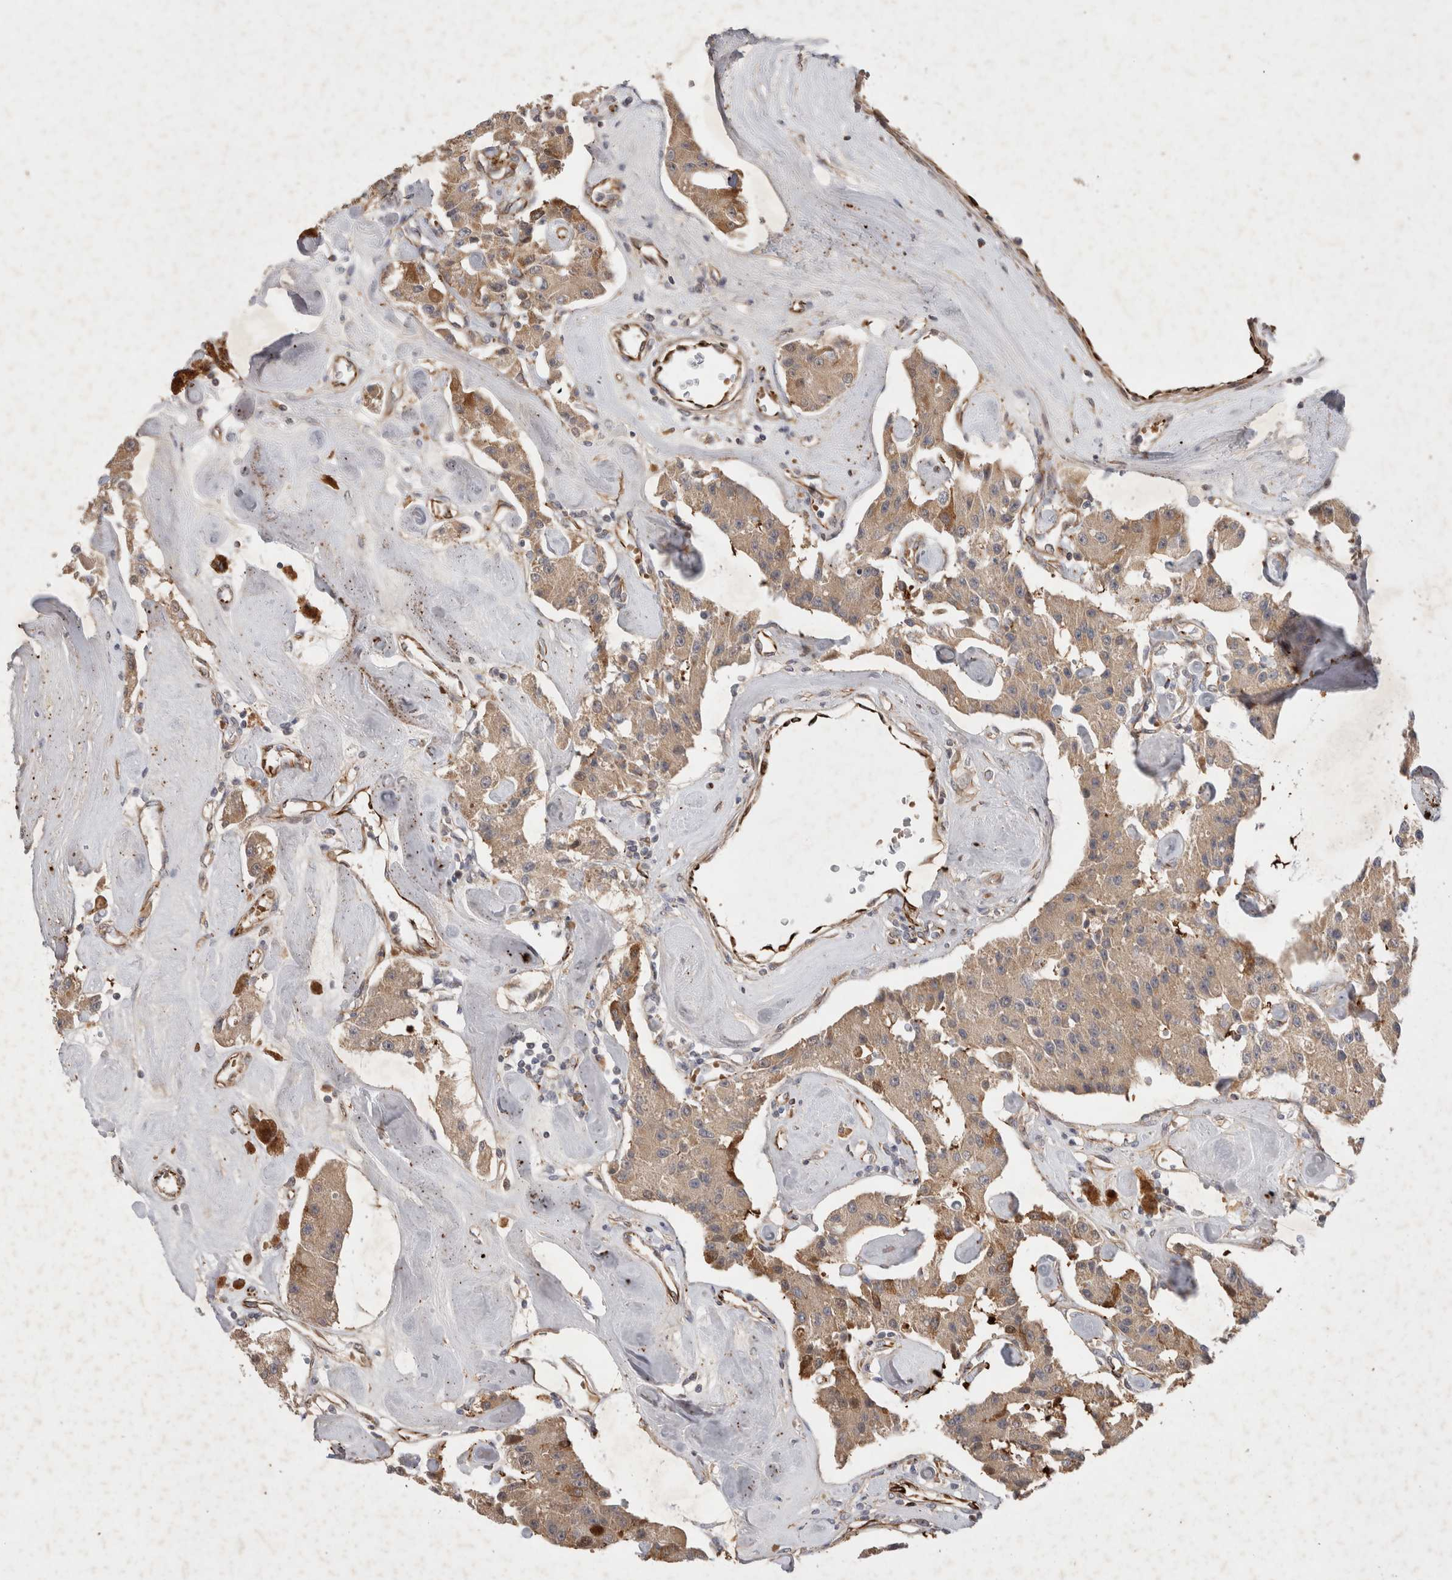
{"staining": {"intensity": "moderate", "quantity": ">75%", "location": "cytoplasmic/membranous"}, "tissue": "carcinoid", "cell_type": "Tumor cells", "image_type": "cancer", "snomed": [{"axis": "morphology", "description": "Carcinoid, malignant, NOS"}, {"axis": "topography", "description": "Pancreas"}], "caption": "This image displays IHC staining of carcinoid (malignant), with medium moderate cytoplasmic/membranous staining in approximately >75% of tumor cells.", "gene": "NMU", "patient": {"sex": "male", "age": 41}}